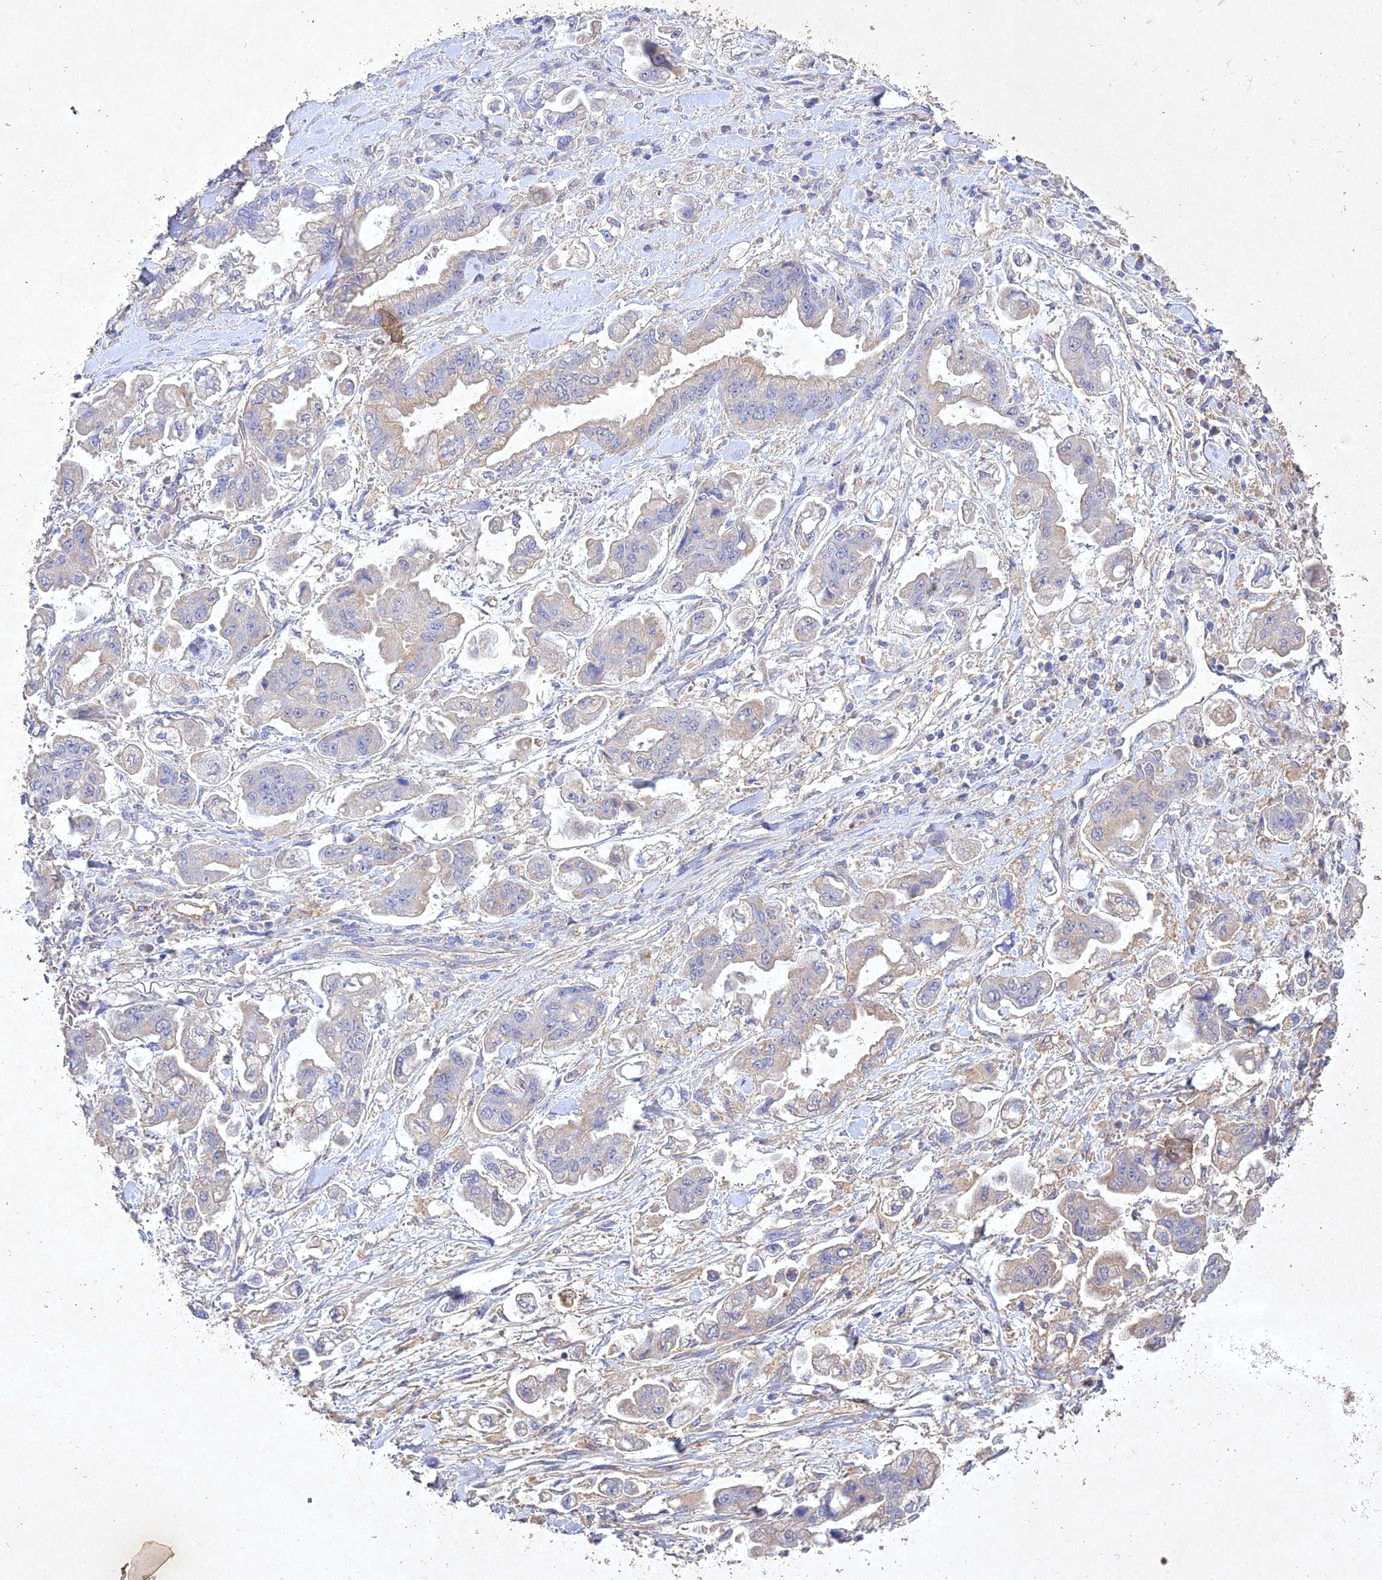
{"staining": {"intensity": "weak", "quantity": "<25%", "location": "cytoplasmic/membranous"}, "tissue": "stomach cancer", "cell_type": "Tumor cells", "image_type": "cancer", "snomed": [{"axis": "morphology", "description": "Adenocarcinoma, NOS"}, {"axis": "topography", "description": "Stomach"}], "caption": "Tumor cells show no significant protein positivity in adenocarcinoma (stomach).", "gene": "NDUFV1", "patient": {"sex": "male", "age": 62}}